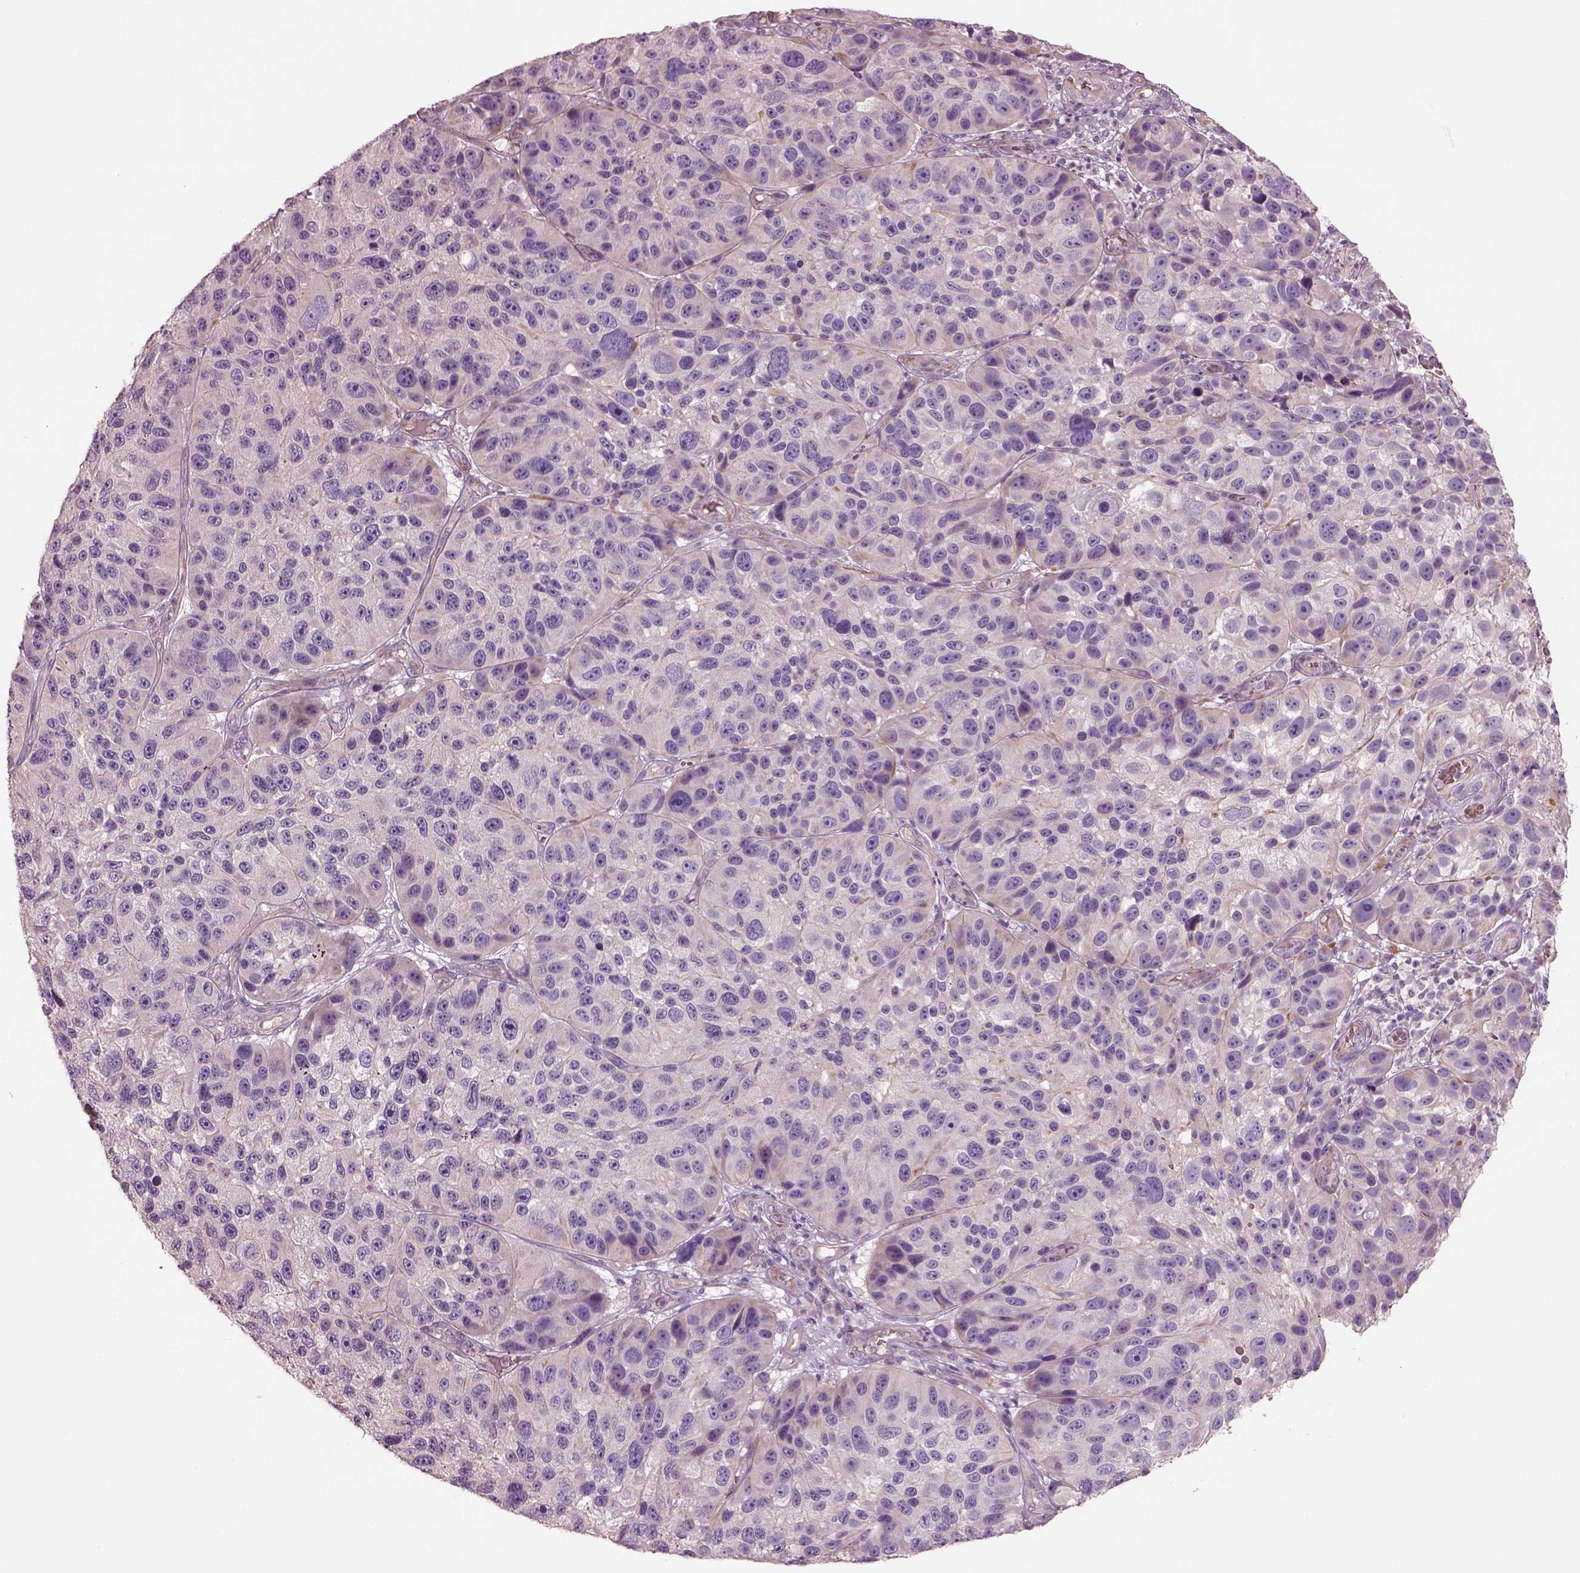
{"staining": {"intensity": "negative", "quantity": "none", "location": "none"}, "tissue": "melanoma", "cell_type": "Tumor cells", "image_type": "cancer", "snomed": [{"axis": "morphology", "description": "Malignant melanoma, NOS"}, {"axis": "topography", "description": "Skin"}], "caption": "IHC image of melanoma stained for a protein (brown), which displays no staining in tumor cells.", "gene": "DUOXA2", "patient": {"sex": "male", "age": 53}}